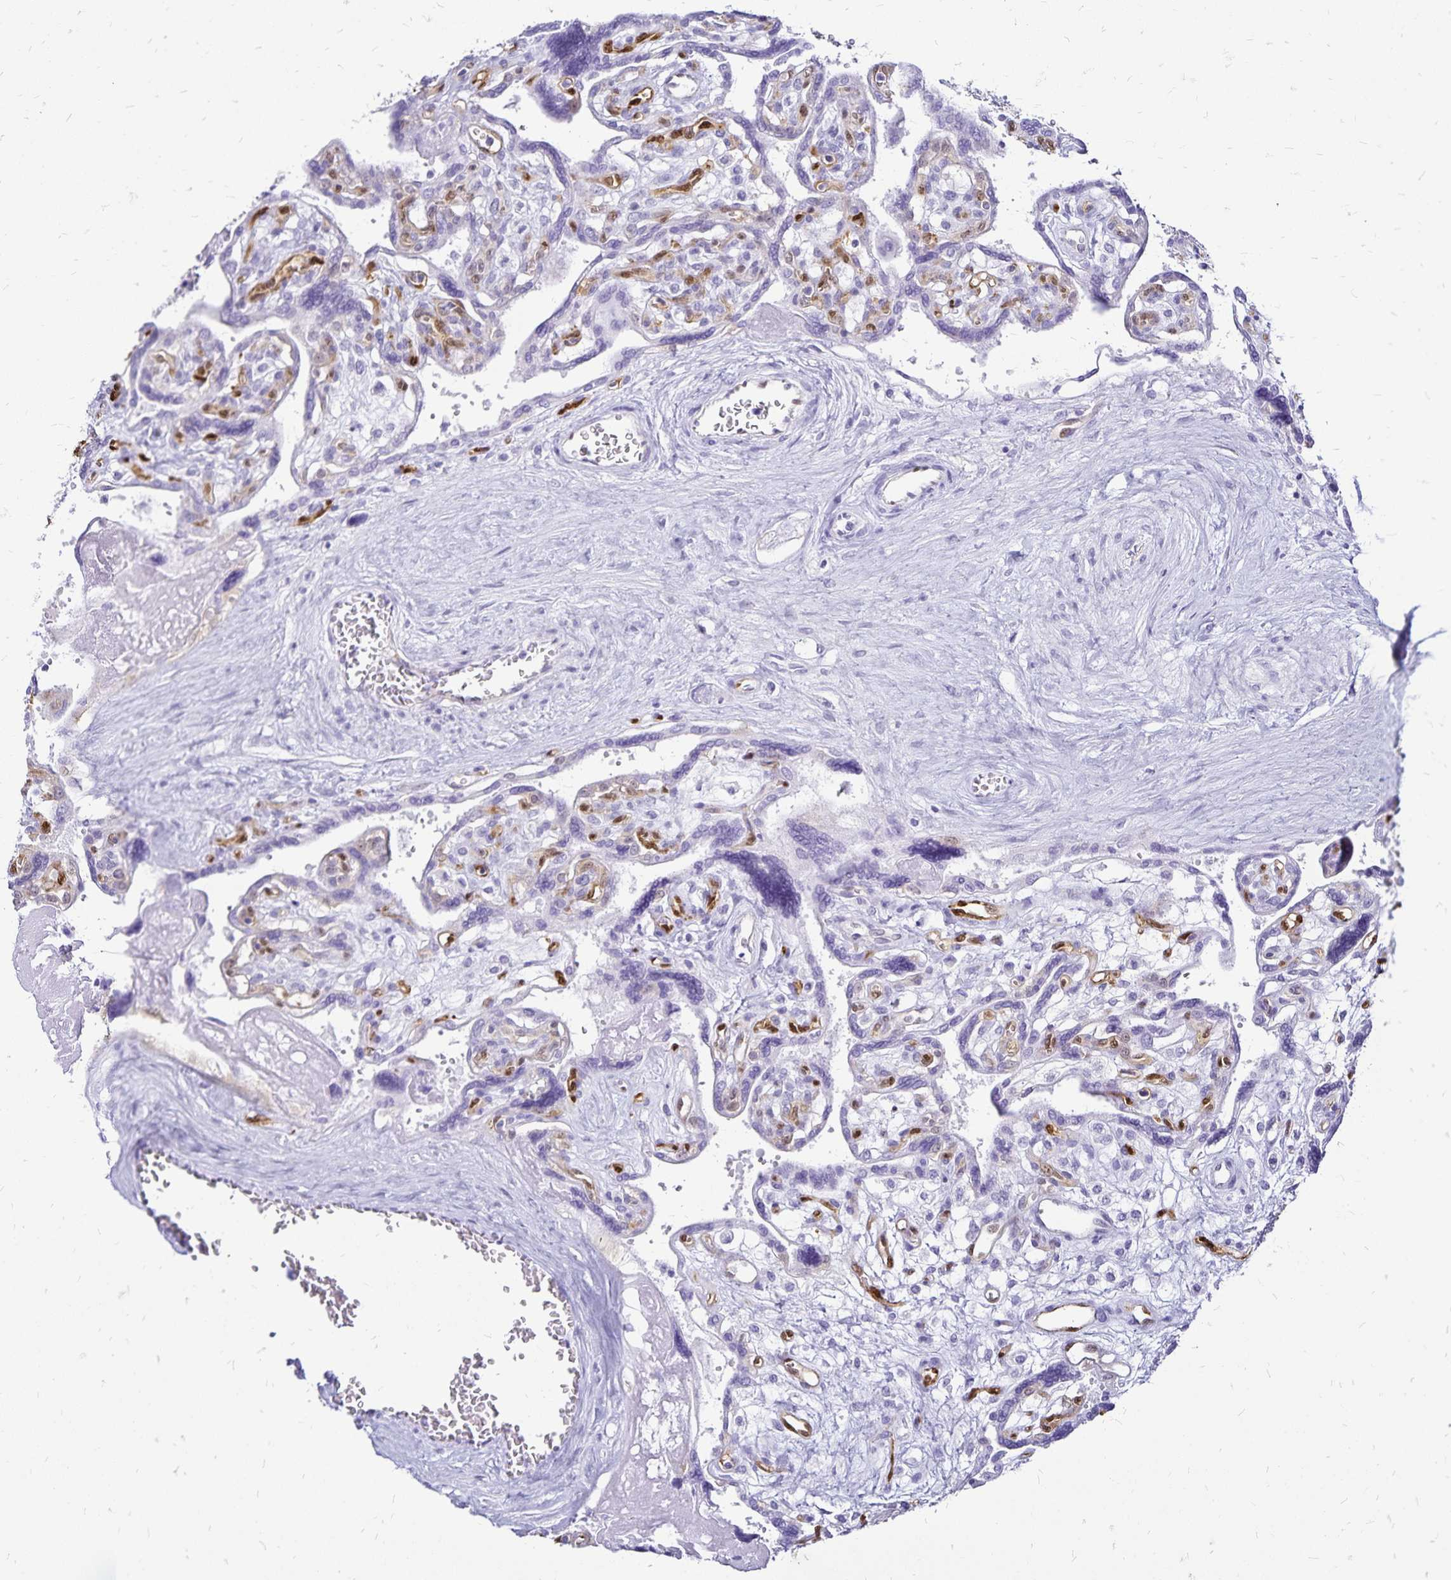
{"staining": {"intensity": "weak", "quantity": "25%-75%", "location": "cytoplasmic/membranous"}, "tissue": "placenta", "cell_type": "Trophoblastic cells", "image_type": "normal", "snomed": [{"axis": "morphology", "description": "Normal tissue, NOS"}, {"axis": "topography", "description": "Placenta"}], "caption": "Human placenta stained for a protein (brown) displays weak cytoplasmic/membranous positive positivity in approximately 25%-75% of trophoblastic cells.", "gene": "LIN28B", "patient": {"sex": "female", "age": 39}}